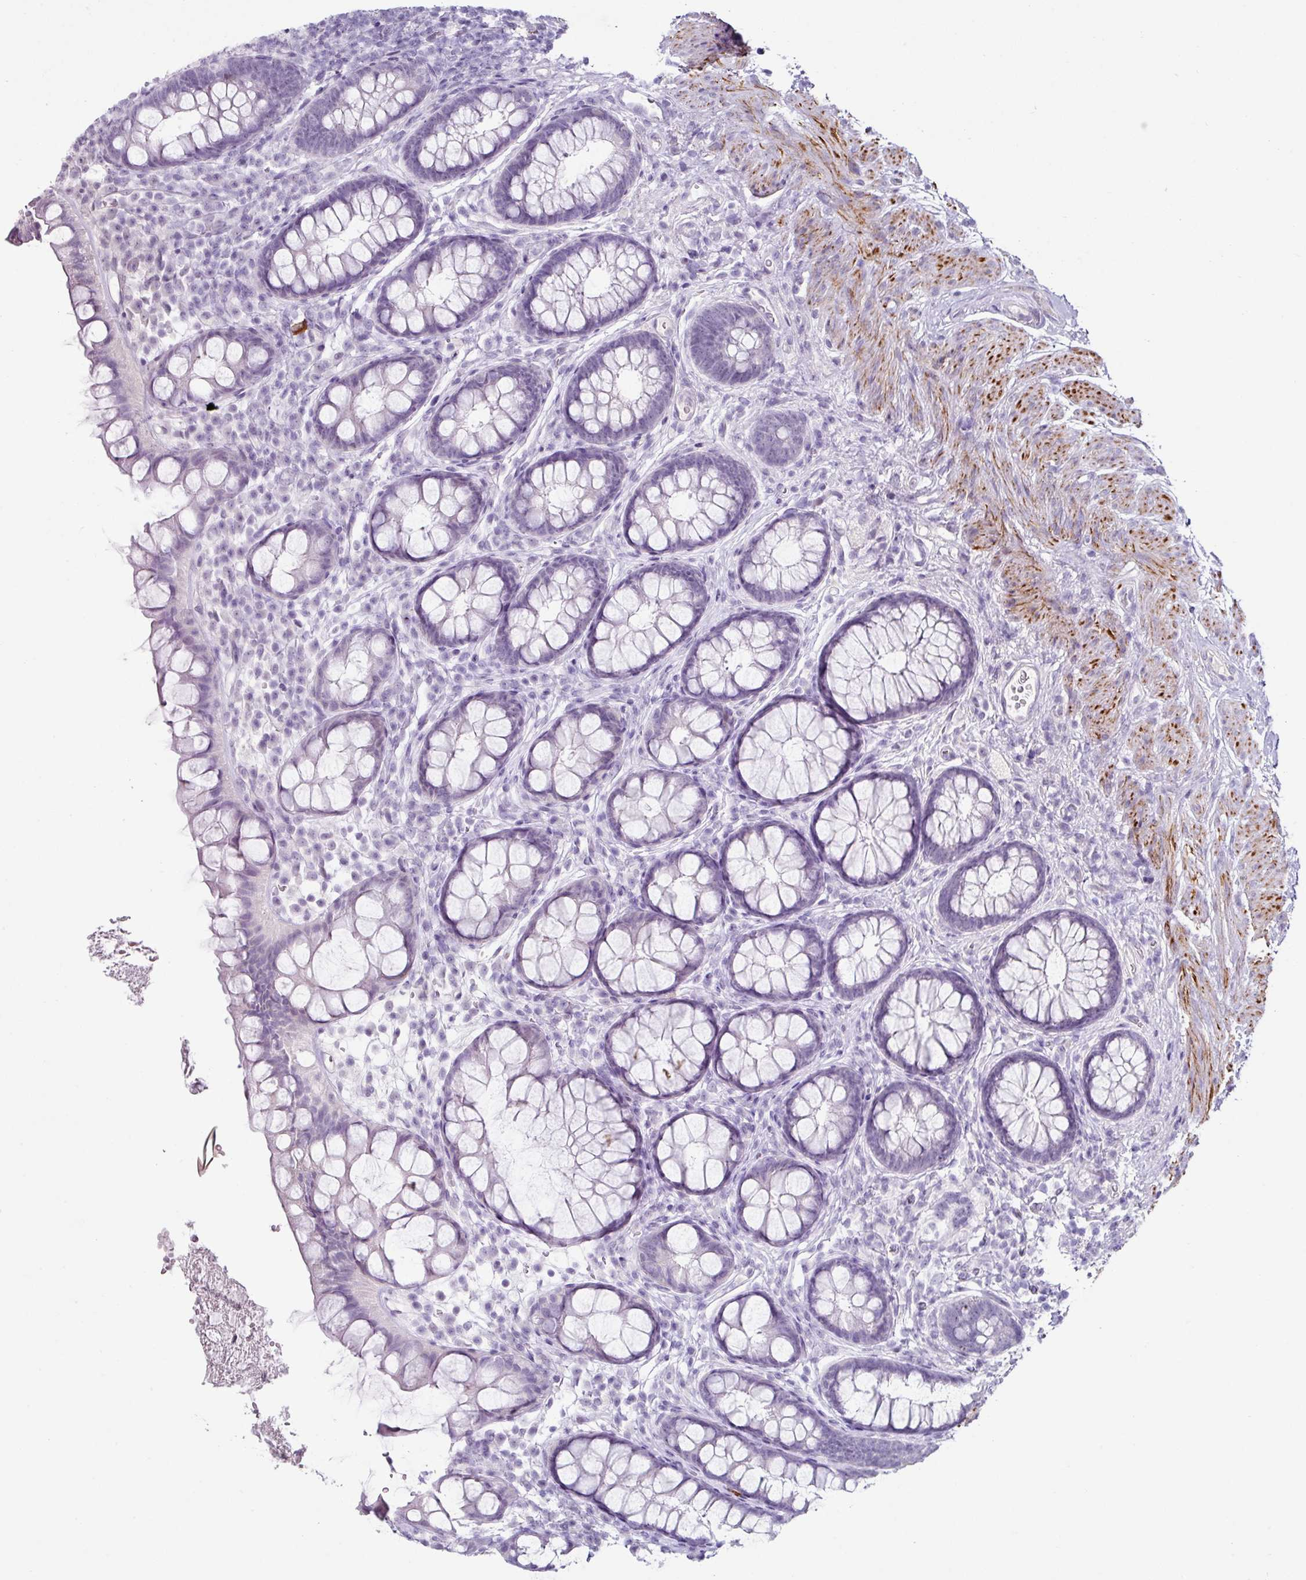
{"staining": {"intensity": "negative", "quantity": "none", "location": "none"}, "tissue": "rectum", "cell_type": "Glandular cells", "image_type": "normal", "snomed": [{"axis": "morphology", "description": "Normal tissue, NOS"}, {"axis": "topography", "description": "Rectum"}, {"axis": "topography", "description": "Peripheral nerve tissue"}], "caption": "DAB (3,3'-diaminobenzidine) immunohistochemical staining of benign rectum shows no significant expression in glandular cells. (DAB (3,3'-diaminobenzidine) IHC visualized using brightfield microscopy, high magnification).", "gene": "TRA2A", "patient": {"sex": "female", "age": 69}}